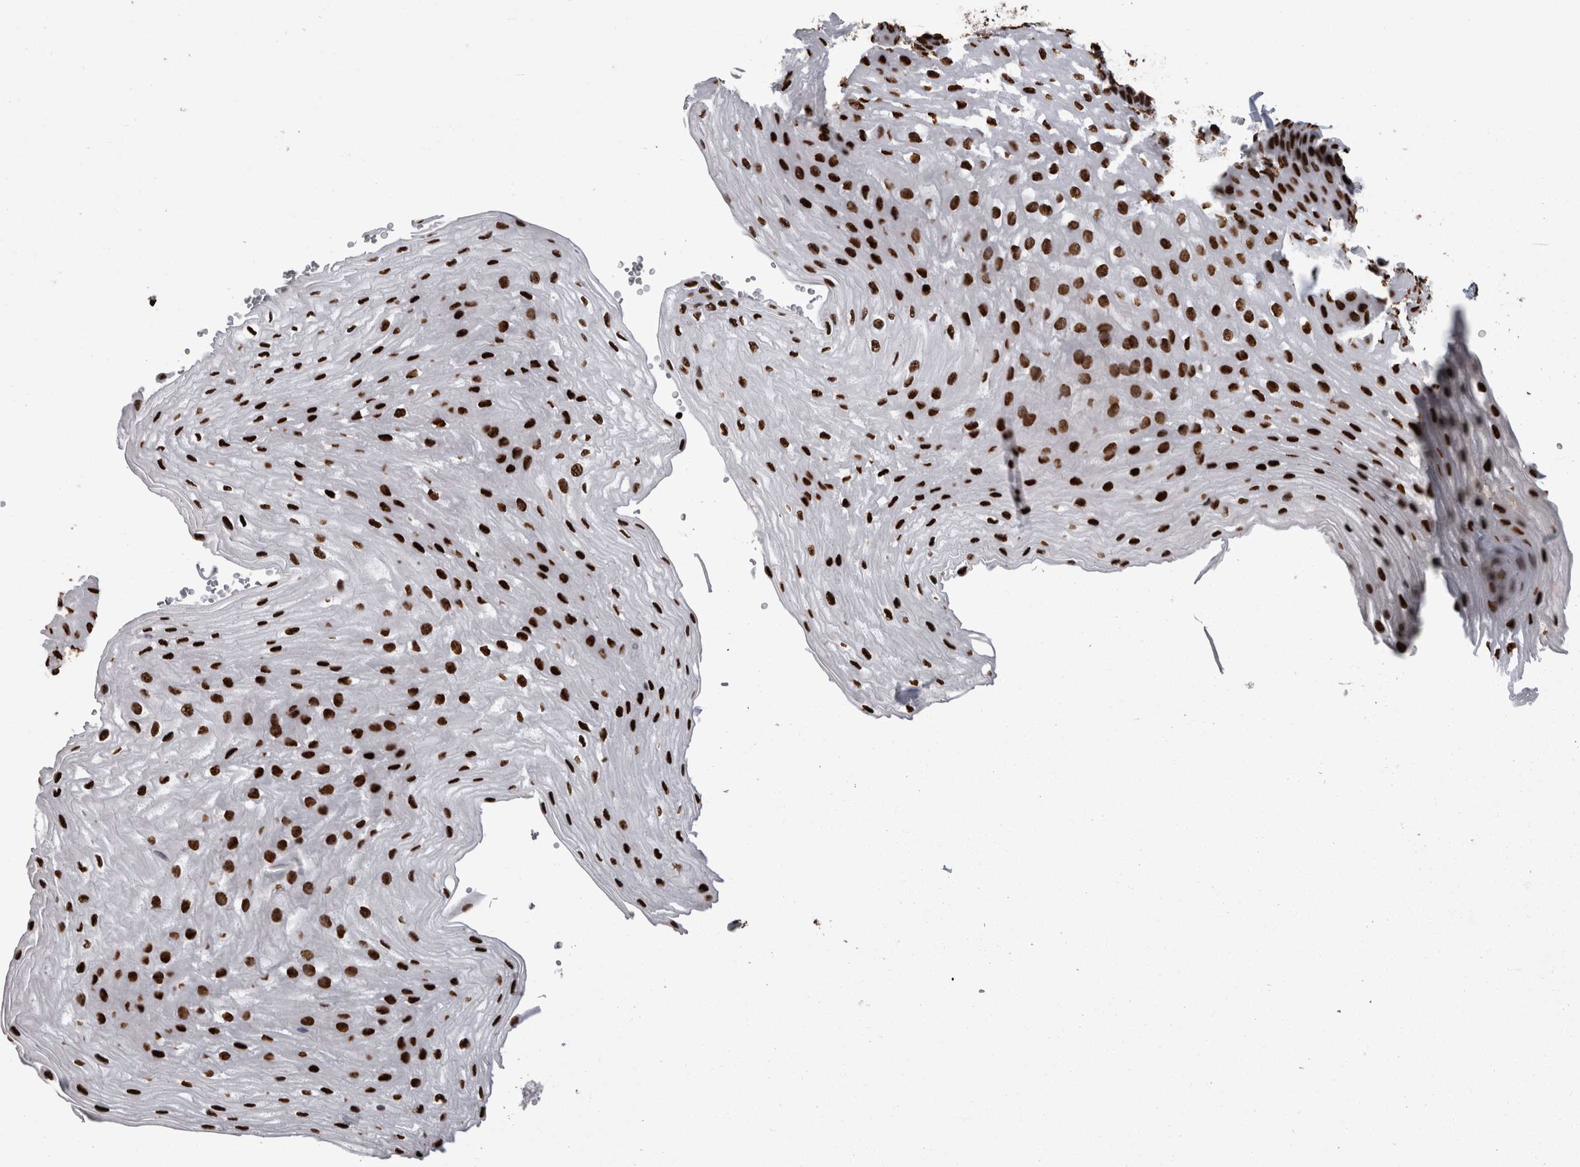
{"staining": {"intensity": "strong", "quantity": ">75%", "location": "nuclear"}, "tissue": "esophagus", "cell_type": "Squamous epithelial cells", "image_type": "normal", "snomed": [{"axis": "morphology", "description": "Normal tissue, NOS"}, {"axis": "topography", "description": "Esophagus"}], "caption": "Esophagus was stained to show a protein in brown. There is high levels of strong nuclear positivity in about >75% of squamous epithelial cells.", "gene": "HNRNPM", "patient": {"sex": "female", "age": 66}}